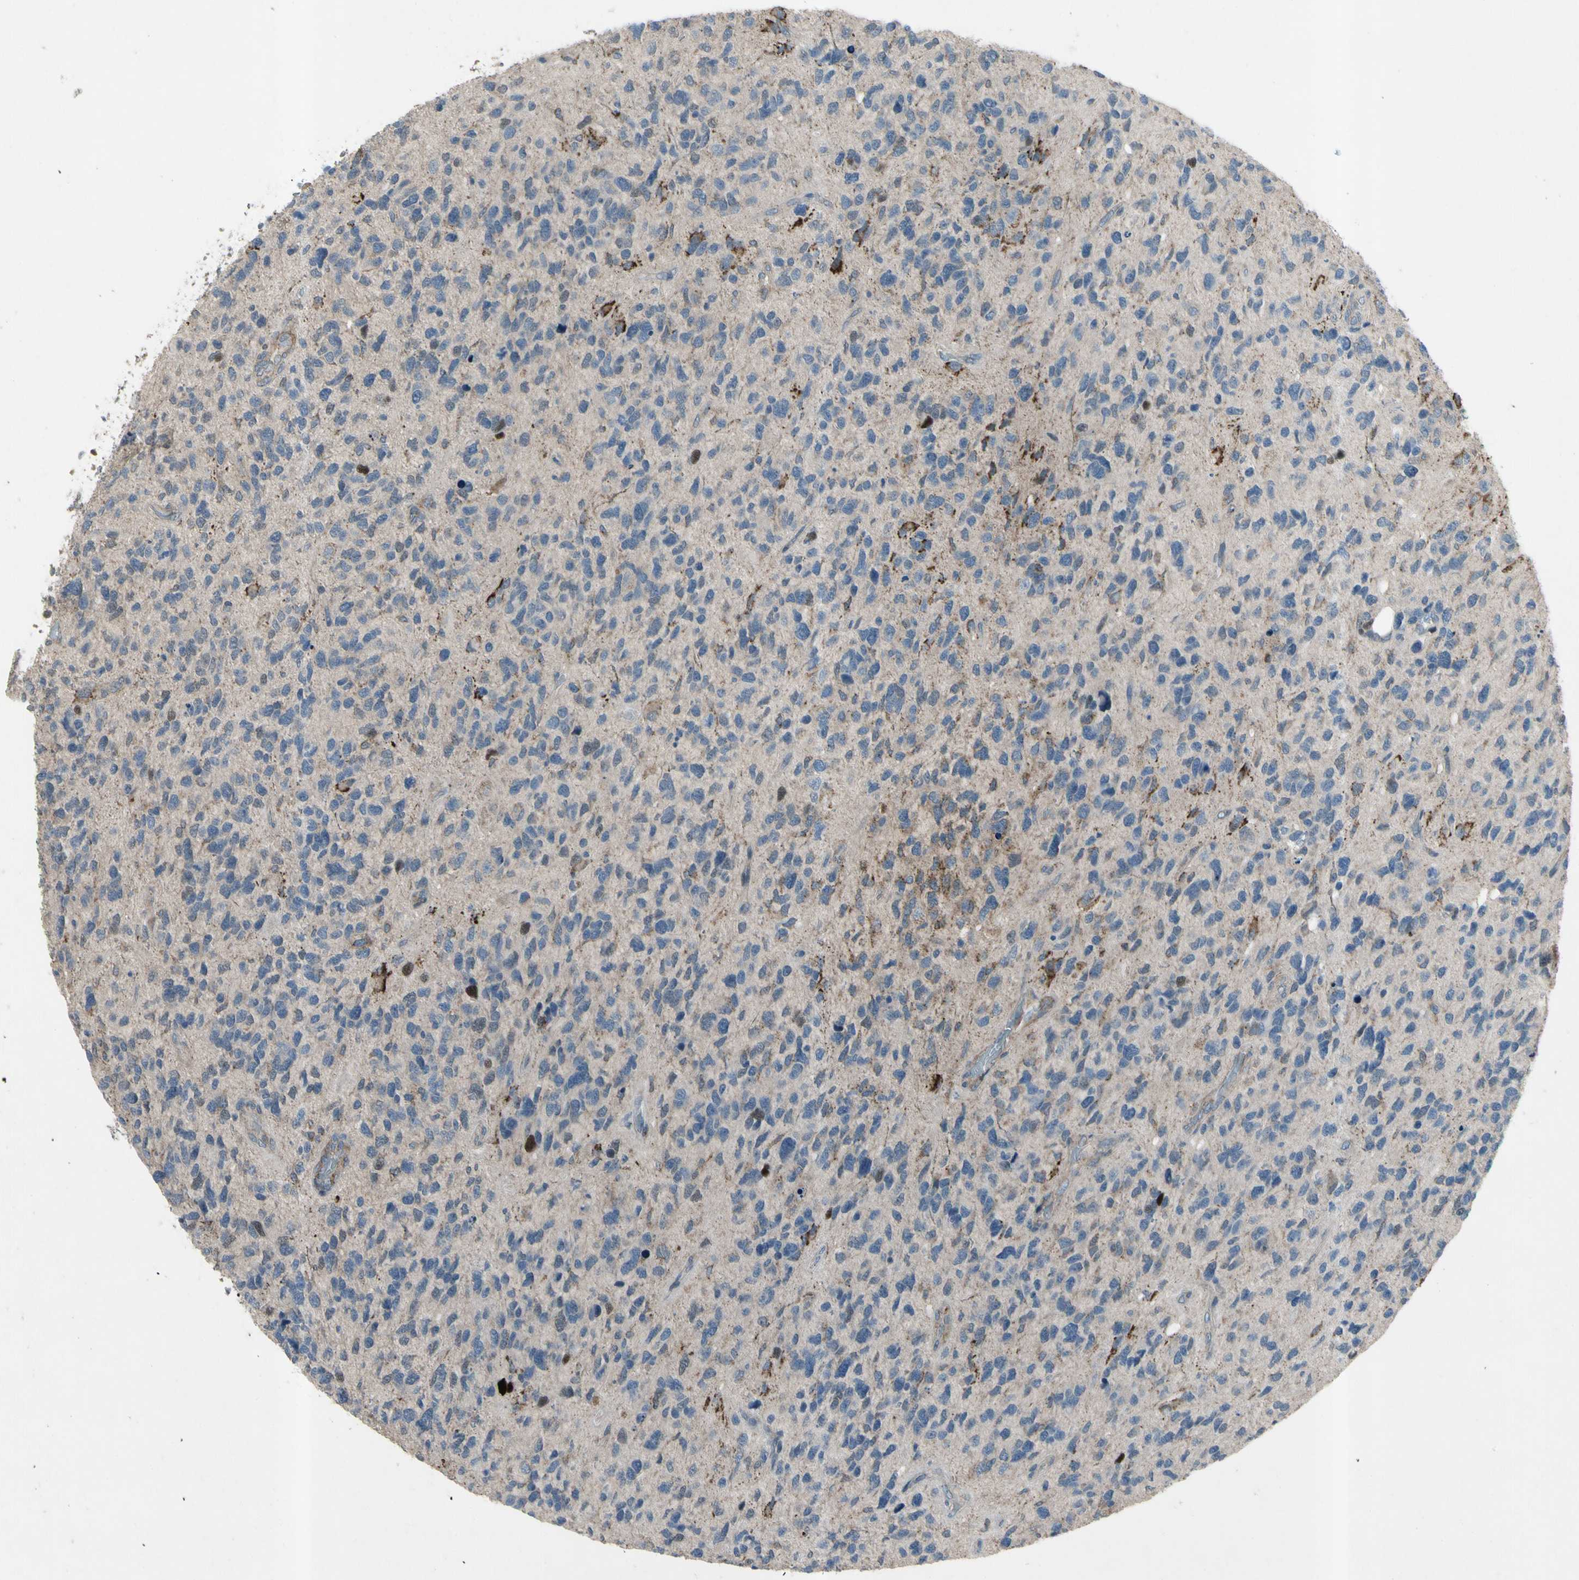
{"staining": {"intensity": "moderate", "quantity": "<25%", "location": "cytoplasmic/membranous"}, "tissue": "glioma", "cell_type": "Tumor cells", "image_type": "cancer", "snomed": [{"axis": "morphology", "description": "Glioma, malignant, High grade"}, {"axis": "topography", "description": "Brain"}], "caption": "Immunohistochemistry (IHC) (DAB (3,3'-diaminobenzidine)) staining of human glioma demonstrates moderate cytoplasmic/membranous protein positivity in approximately <25% of tumor cells.", "gene": "NMI", "patient": {"sex": "female", "age": 58}}